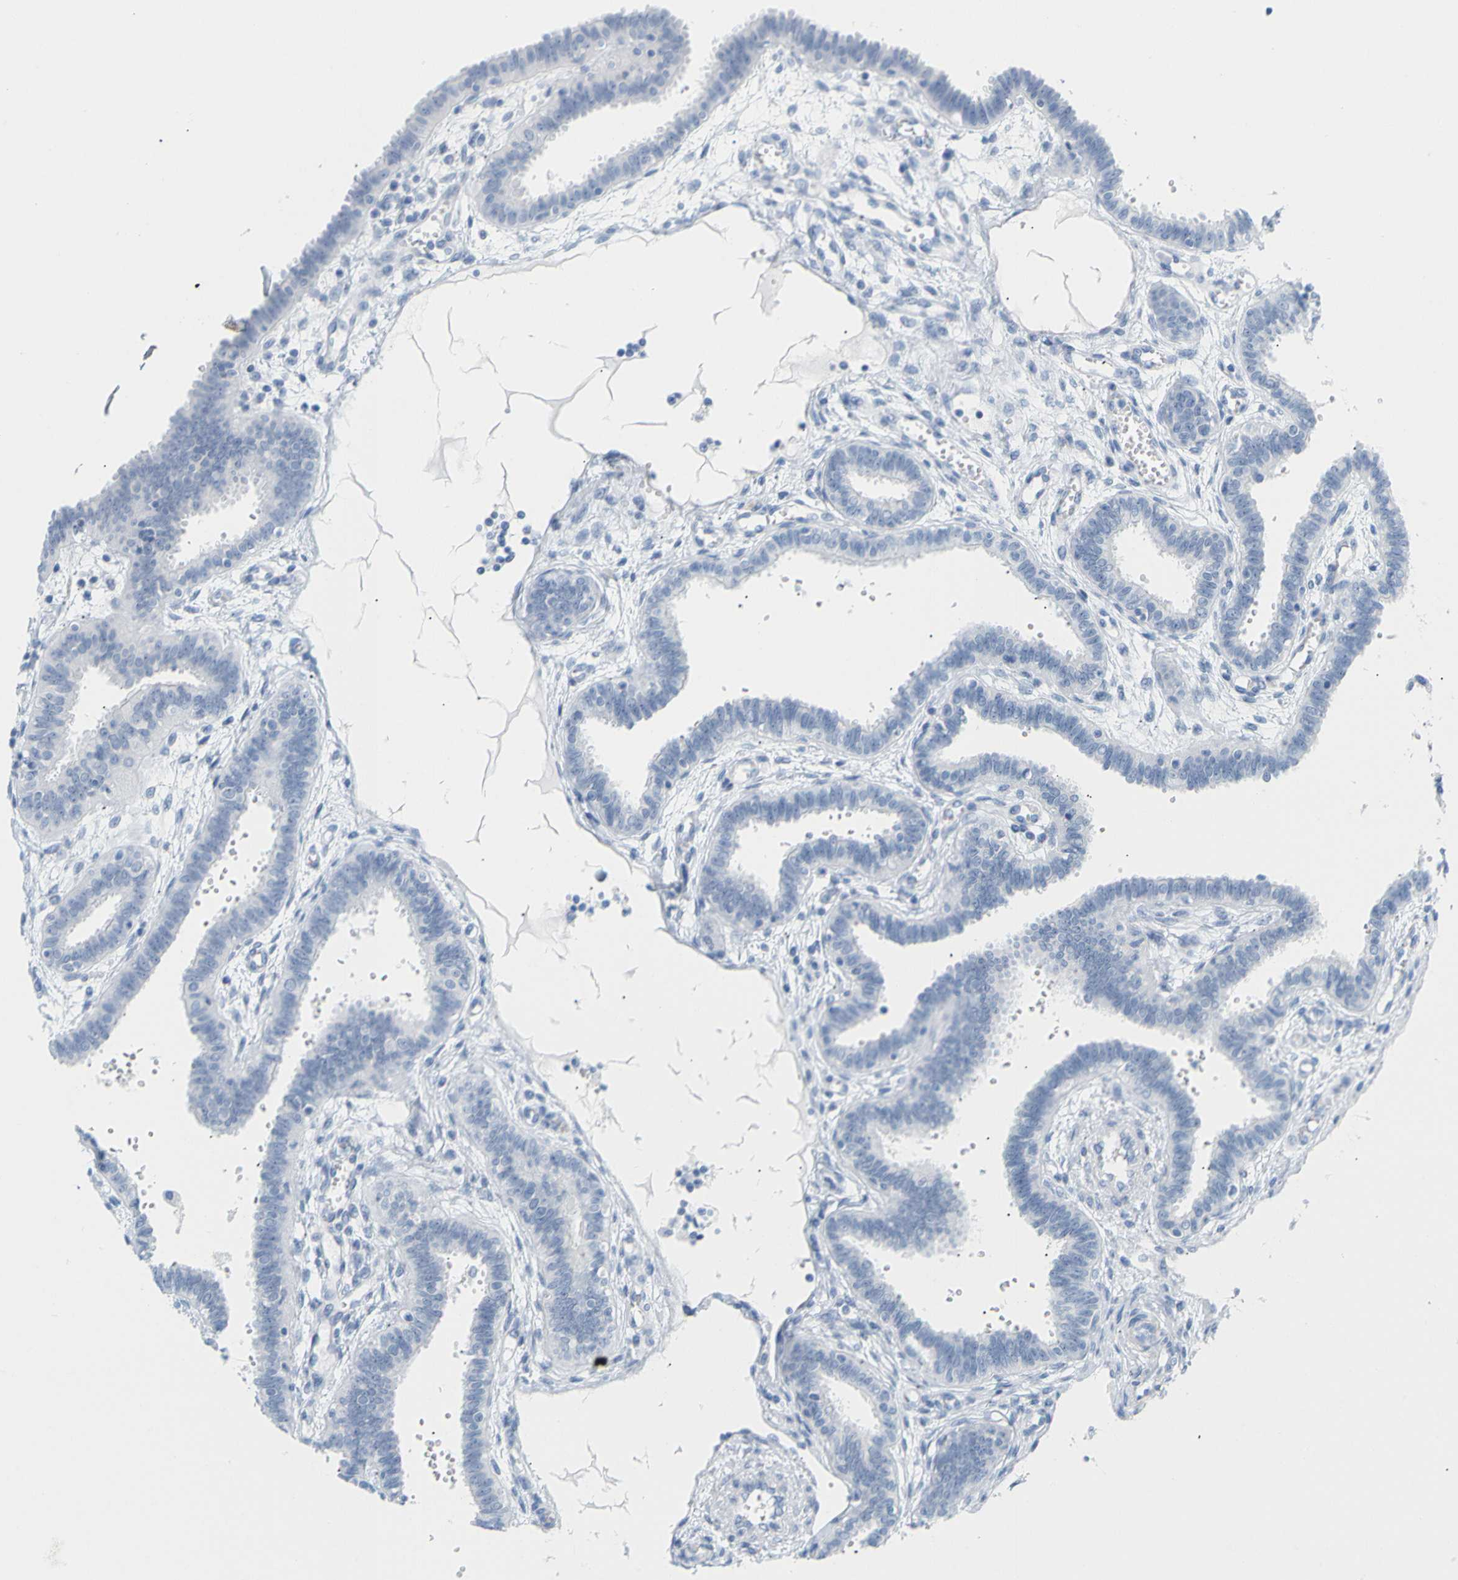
{"staining": {"intensity": "negative", "quantity": "none", "location": "none"}, "tissue": "fallopian tube", "cell_type": "Glandular cells", "image_type": "normal", "snomed": [{"axis": "morphology", "description": "Normal tissue, NOS"}, {"axis": "topography", "description": "Fallopian tube"}], "caption": "Micrograph shows no protein positivity in glandular cells of benign fallopian tube. The staining was performed using DAB to visualize the protein expression in brown, while the nuclei were stained in blue with hematoxylin (Magnification: 20x).", "gene": "OPN1SW", "patient": {"sex": "female", "age": 32}}